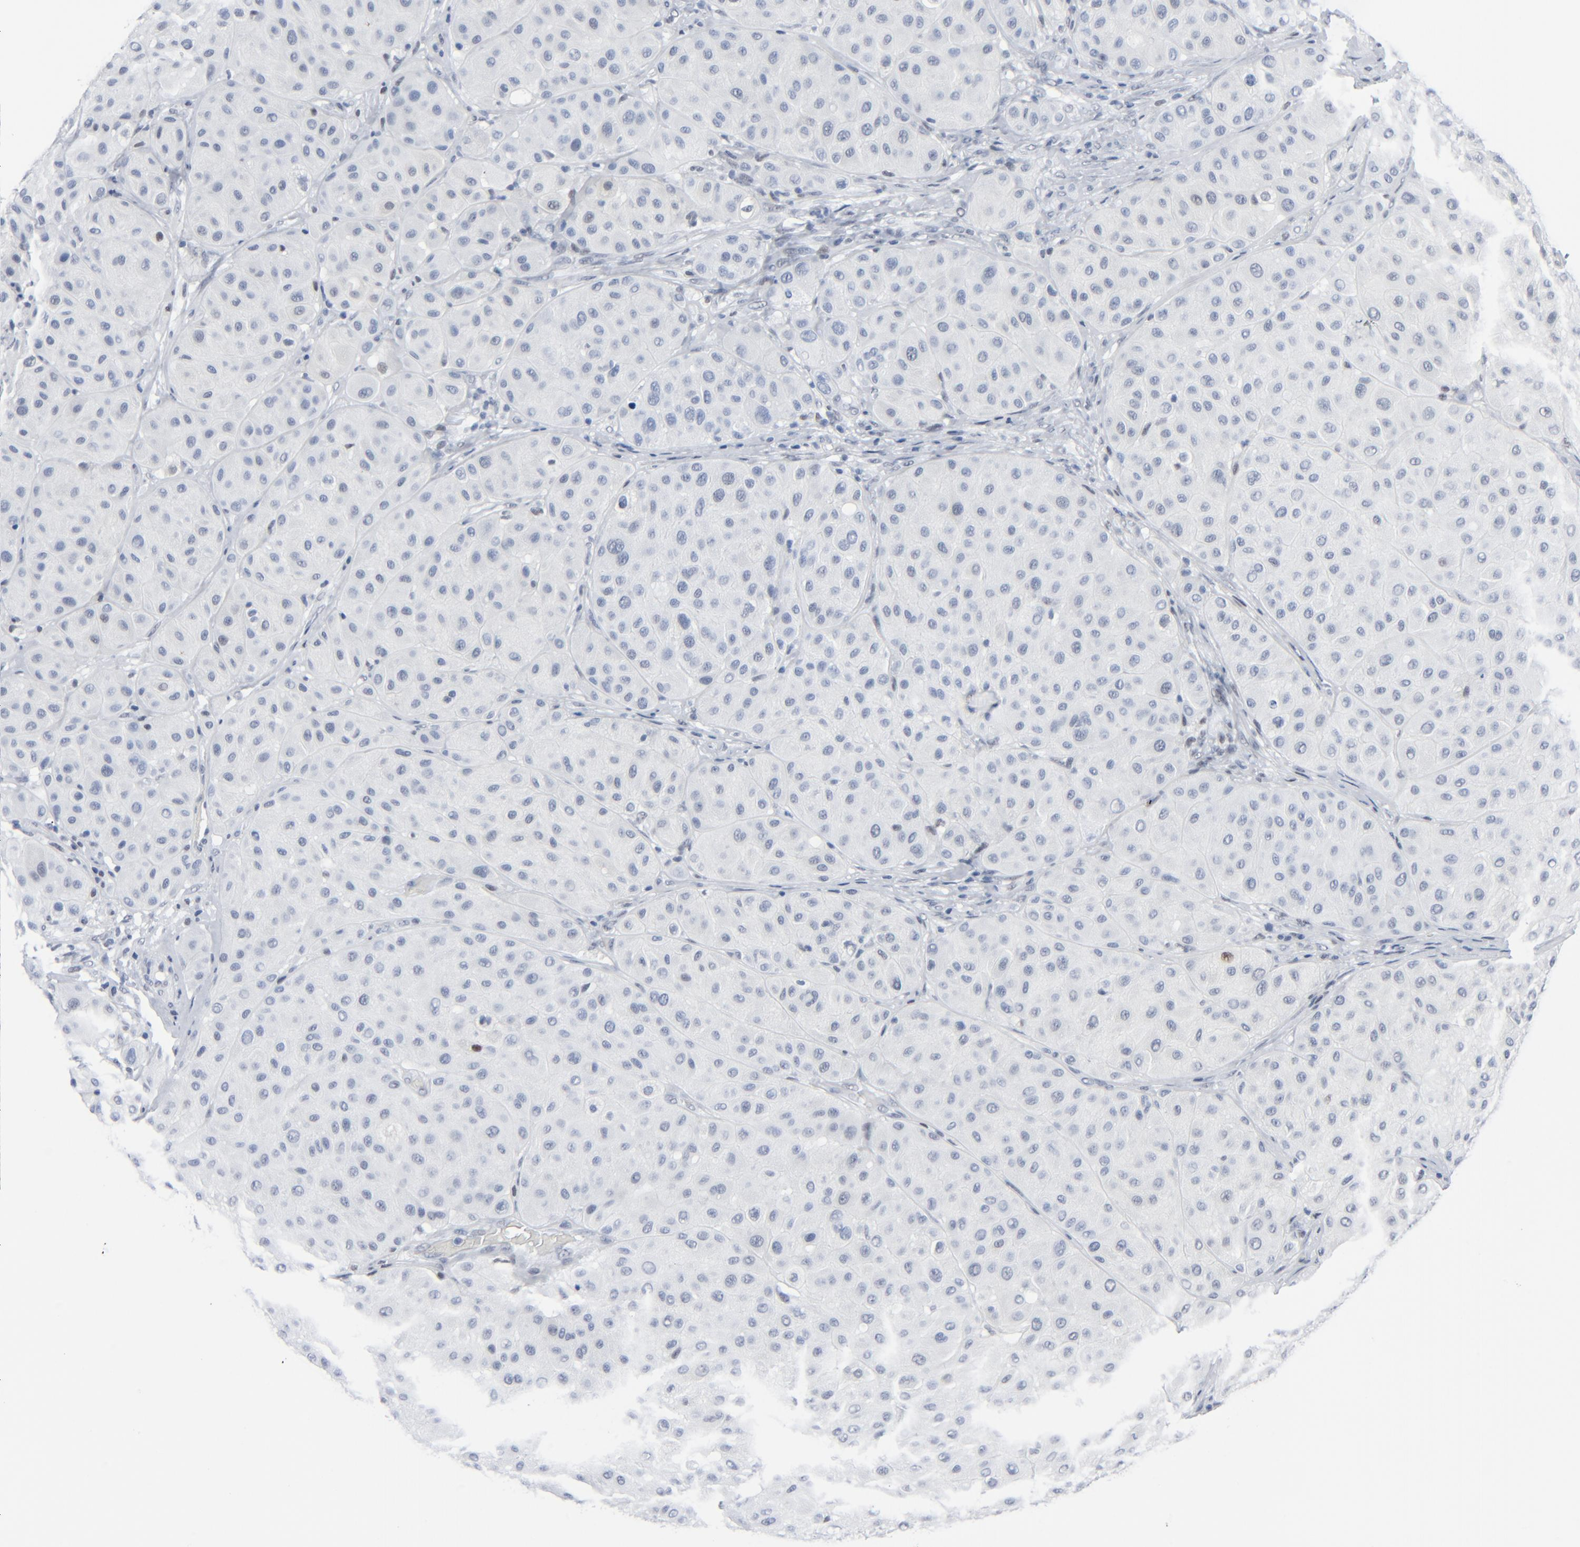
{"staining": {"intensity": "negative", "quantity": "none", "location": "none"}, "tissue": "melanoma", "cell_type": "Tumor cells", "image_type": "cancer", "snomed": [{"axis": "morphology", "description": "Normal tissue, NOS"}, {"axis": "morphology", "description": "Malignant melanoma, Metastatic site"}, {"axis": "topography", "description": "Skin"}], "caption": "Immunohistochemistry (IHC) image of human malignant melanoma (metastatic site) stained for a protein (brown), which exhibits no positivity in tumor cells.", "gene": "SIRT1", "patient": {"sex": "male", "age": 41}}